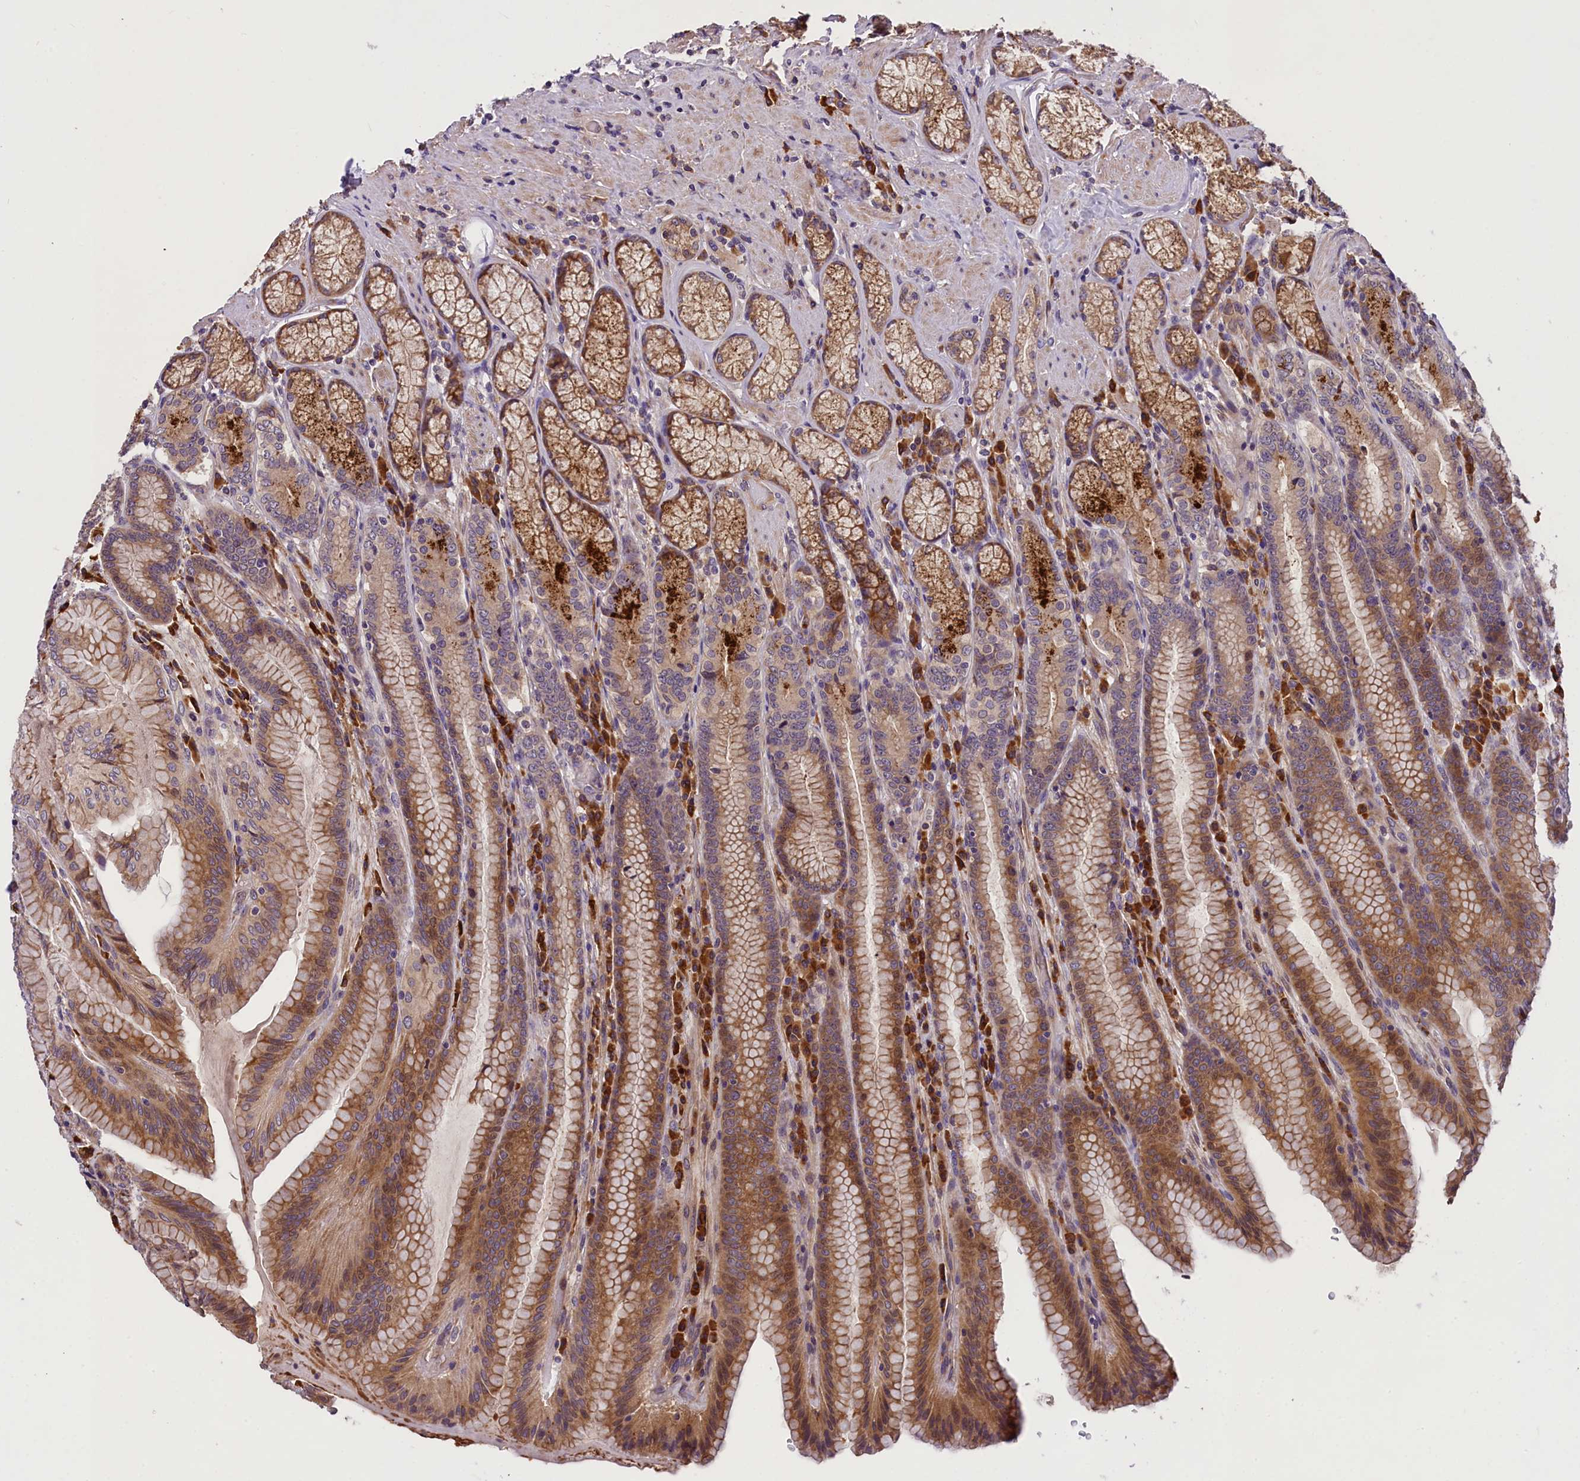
{"staining": {"intensity": "moderate", "quantity": ">75%", "location": "cytoplasmic/membranous,nuclear"}, "tissue": "stomach", "cell_type": "Glandular cells", "image_type": "normal", "snomed": [{"axis": "morphology", "description": "Normal tissue, NOS"}, {"axis": "topography", "description": "Stomach, upper"}, {"axis": "topography", "description": "Stomach, lower"}], "caption": "High-magnification brightfield microscopy of unremarkable stomach stained with DAB (3,3'-diaminobenzidine) (brown) and counterstained with hematoxylin (blue). glandular cells exhibit moderate cytoplasmic/membranous,nuclear staining is present in approximately>75% of cells.", "gene": "ABCC10", "patient": {"sex": "female", "age": 76}}